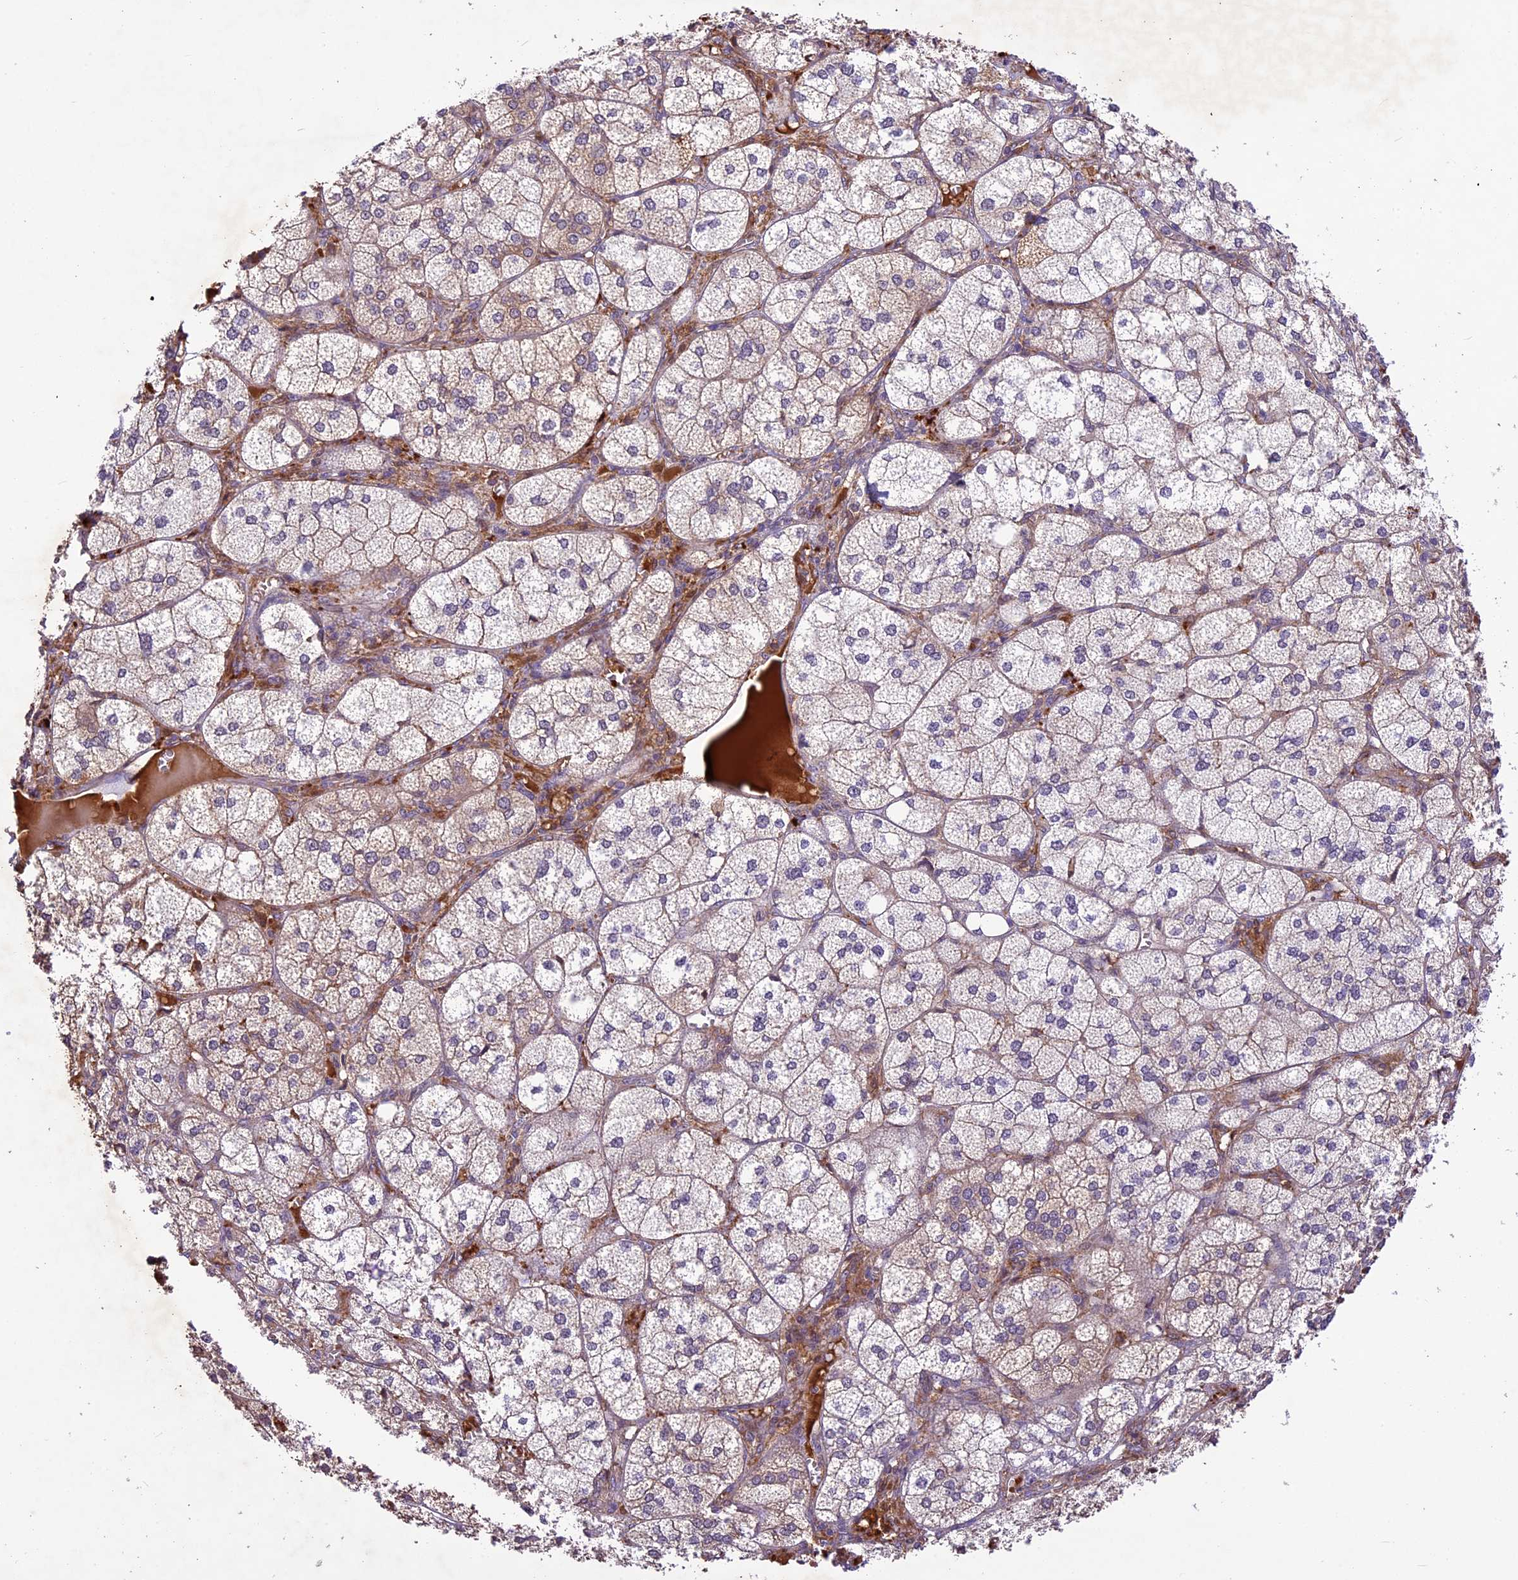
{"staining": {"intensity": "moderate", "quantity": "25%-75%", "location": "cytoplasmic/membranous"}, "tissue": "adrenal gland", "cell_type": "Glandular cells", "image_type": "normal", "snomed": [{"axis": "morphology", "description": "Normal tissue, NOS"}, {"axis": "topography", "description": "Adrenal gland"}], "caption": "About 25%-75% of glandular cells in benign human adrenal gland display moderate cytoplasmic/membranous protein staining as visualized by brown immunohistochemical staining.", "gene": "ATP10A", "patient": {"sex": "female", "age": 61}}